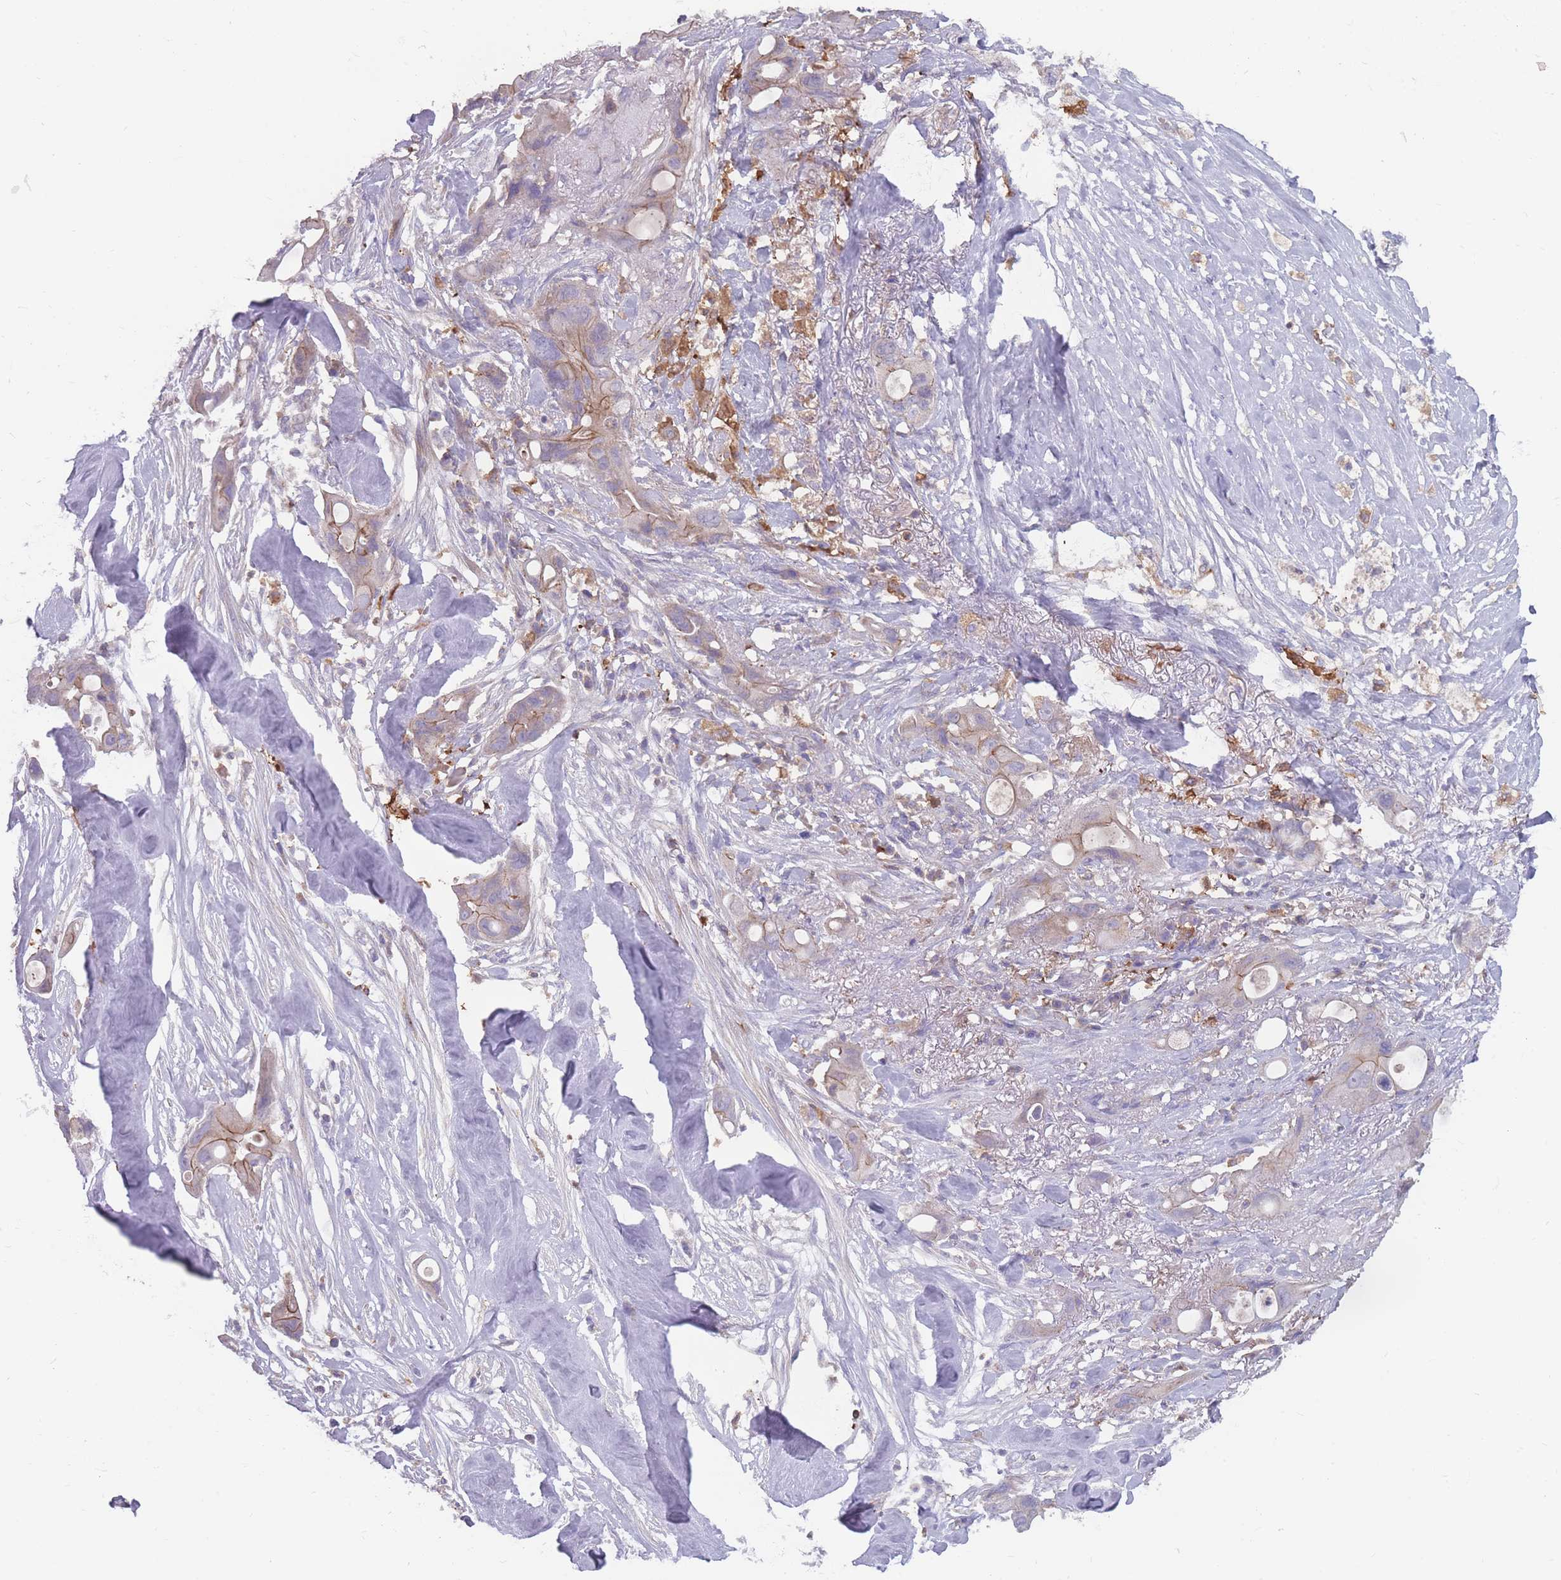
{"staining": {"intensity": "weak", "quantity": "<25%", "location": "cytoplasmic/membranous"}, "tissue": "ovarian cancer", "cell_type": "Tumor cells", "image_type": "cancer", "snomed": [{"axis": "morphology", "description": "Cystadenocarcinoma, mucinous, NOS"}, {"axis": "topography", "description": "Ovary"}], "caption": "An immunohistochemistry (IHC) image of ovarian cancer (mucinous cystadenocarcinoma) is shown. There is no staining in tumor cells of ovarian cancer (mucinous cystadenocarcinoma).", "gene": "CD33", "patient": {"sex": "female", "age": 70}}